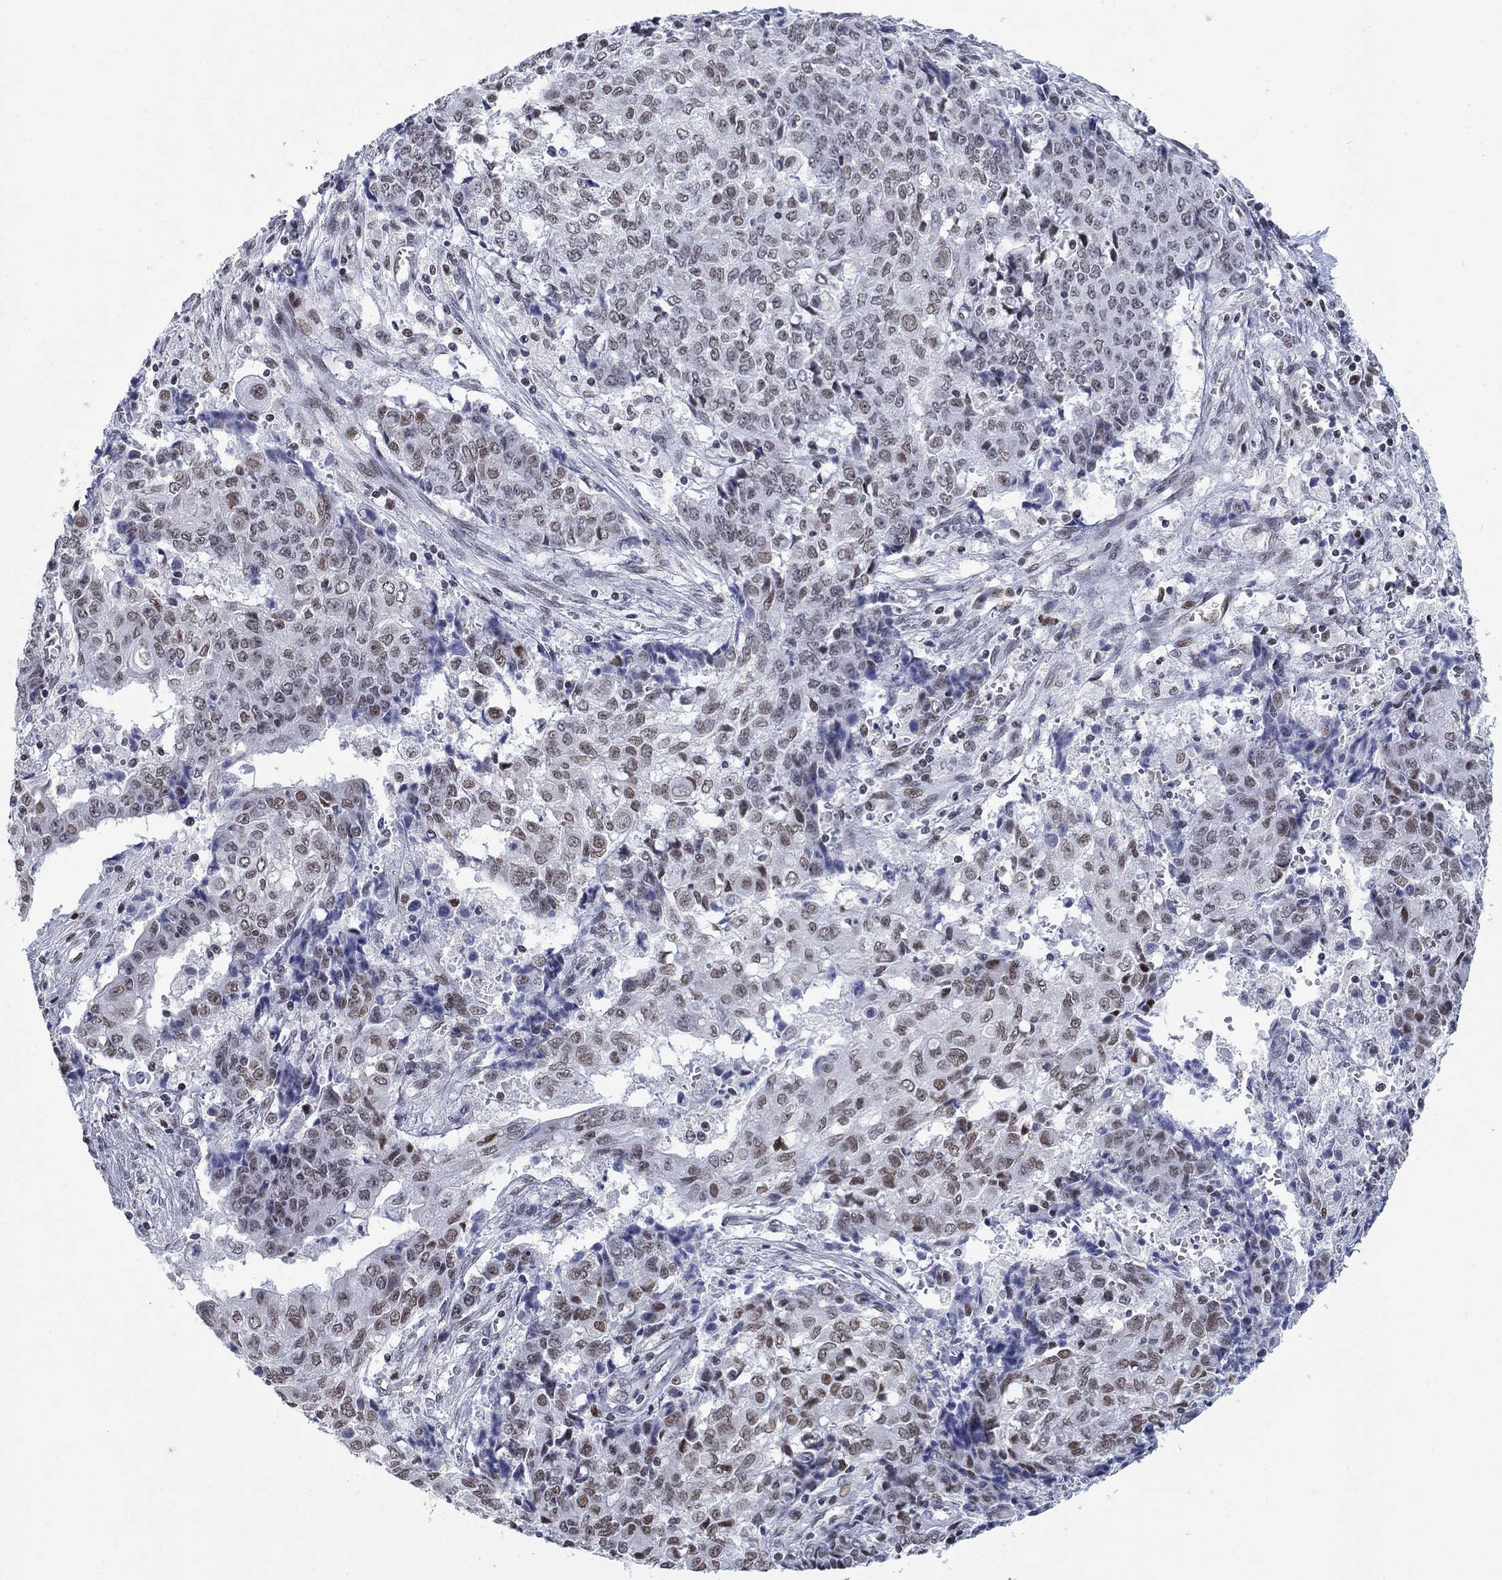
{"staining": {"intensity": "moderate", "quantity": "25%-75%", "location": "nuclear"}, "tissue": "ovarian cancer", "cell_type": "Tumor cells", "image_type": "cancer", "snomed": [{"axis": "morphology", "description": "Carcinoma, endometroid"}, {"axis": "topography", "description": "Ovary"}], "caption": "Ovarian cancer (endometroid carcinoma) stained with immunohistochemistry exhibits moderate nuclear expression in approximately 25%-75% of tumor cells.", "gene": "NPAS3", "patient": {"sex": "female", "age": 42}}